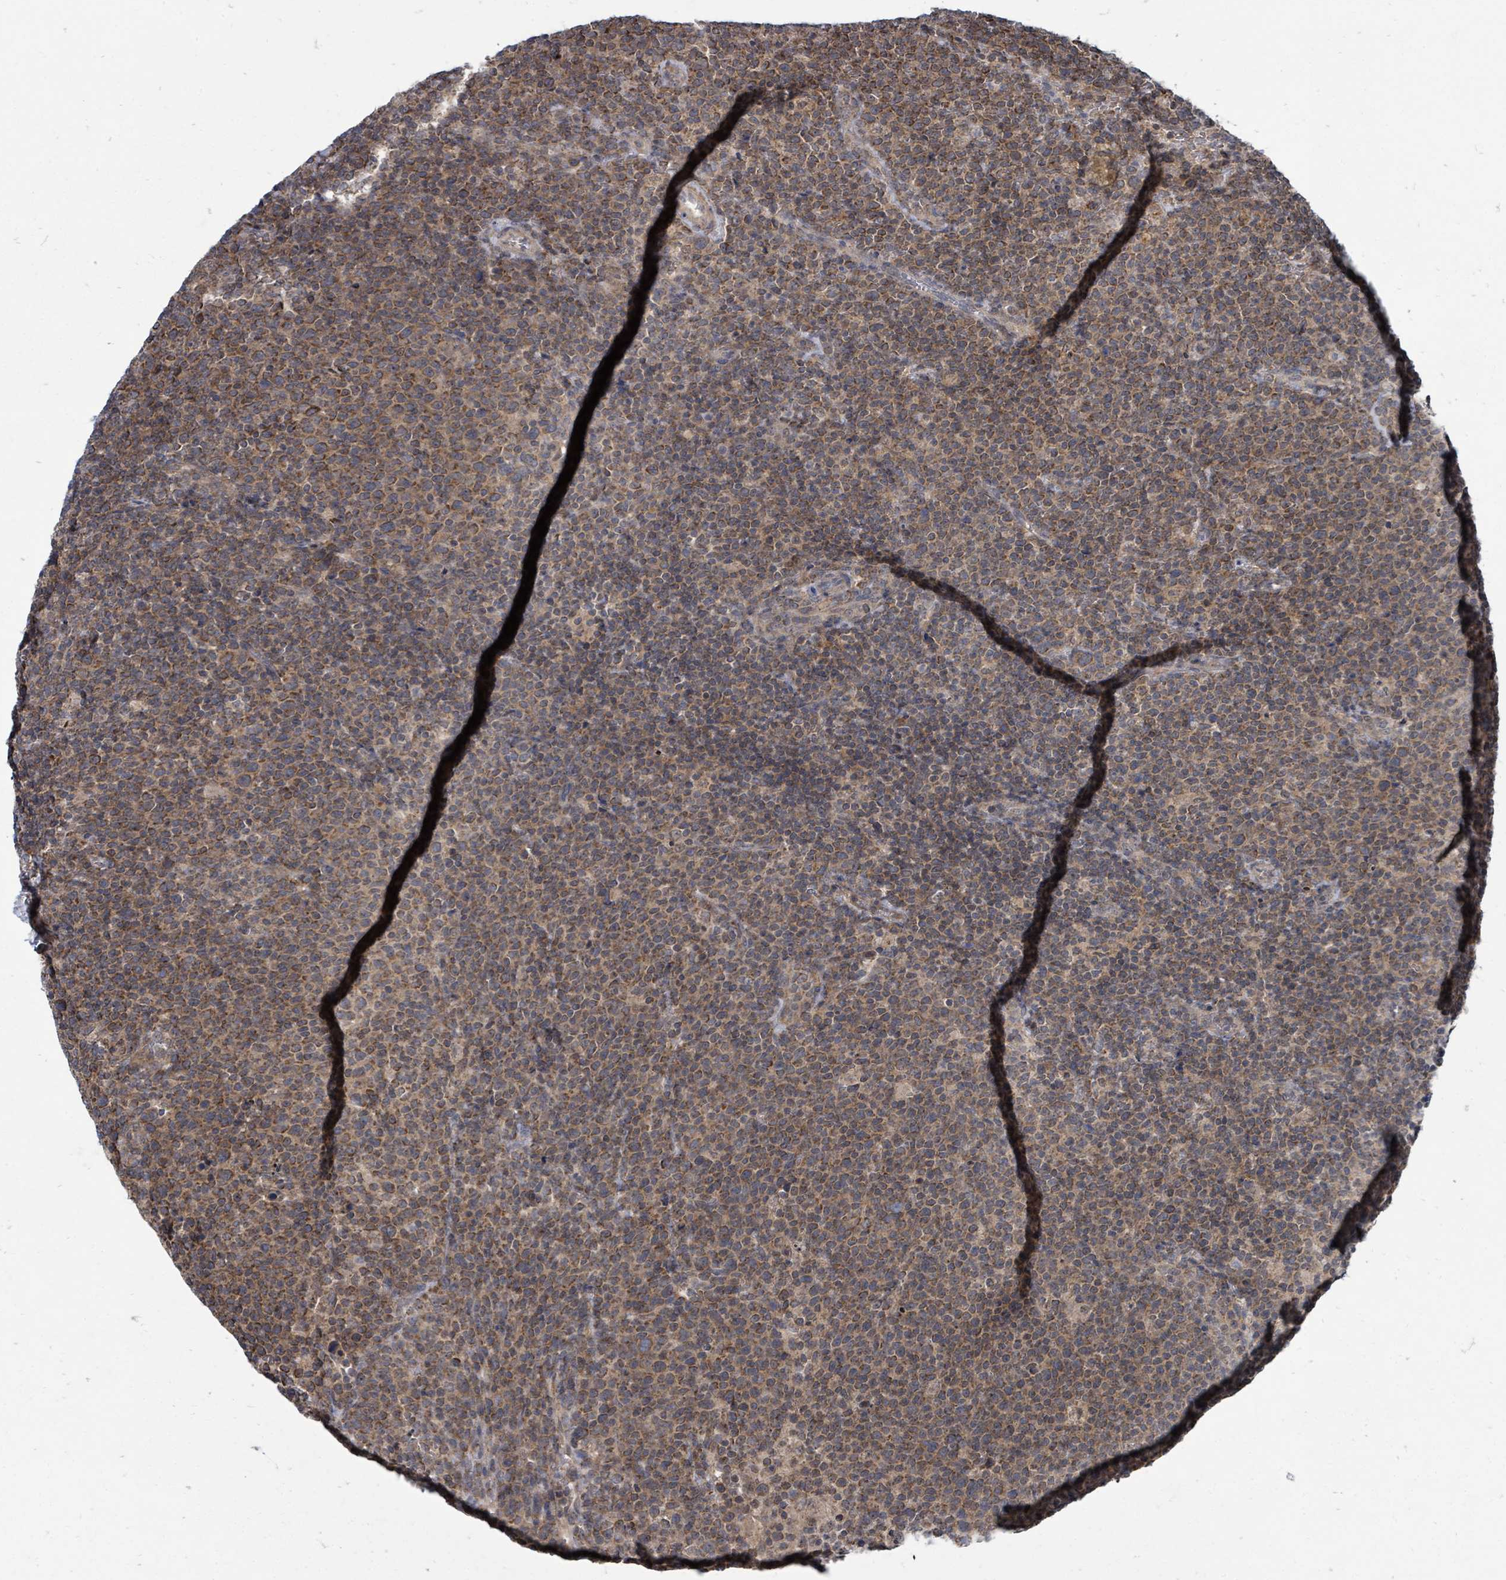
{"staining": {"intensity": "moderate", "quantity": ">75%", "location": "cytoplasmic/membranous"}, "tissue": "lymphoma", "cell_type": "Tumor cells", "image_type": "cancer", "snomed": [{"axis": "morphology", "description": "Malignant lymphoma, non-Hodgkin's type, High grade"}, {"axis": "topography", "description": "Lymph node"}], "caption": "IHC image of lymphoma stained for a protein (brown), which demonstrates medium levels of moderate cytoplasmic/membranous positivity in about >75% of tumor cells.", "gene": "MAGOHB", "patient": {"sex": "male", "age": 61}}